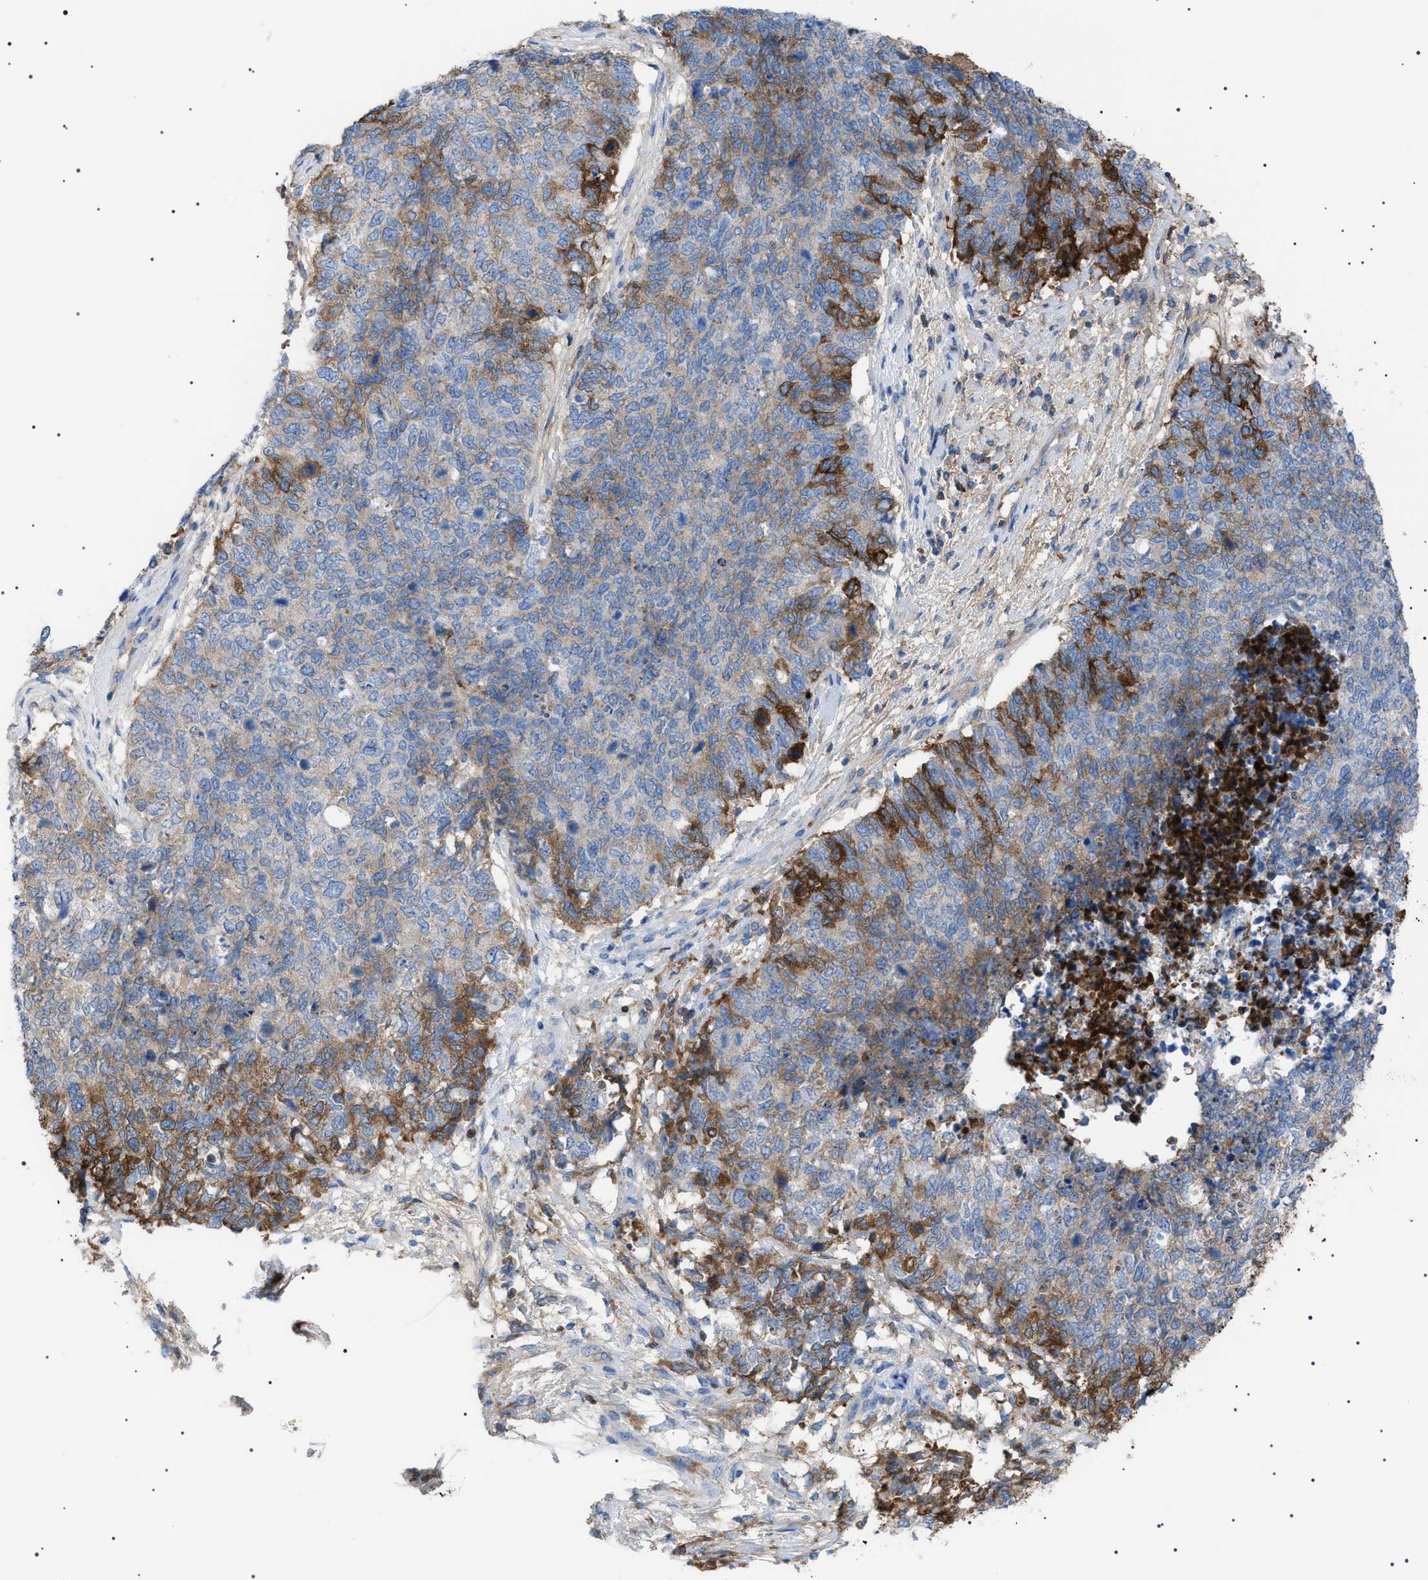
{"staining": {"intensity": "weak", "quantity": "25%-75%", "location": "cytoplasmic/membranous"}, "tissue": "cervical cancer", "cell_type": "Tumor cells", "image_type": "cancer", "snomed": [{"axis": "morphology", "description": "Squamous cell carcinoma, NOS"}, {"axis": "topography", "description": "Cervix"}], "caption": "There is low levels of weak cytoplasmic/membranous staining in tumor cells of cervical cancer, as demonstrated by immunohistochemical staining (brown color).", "gene": "LPA", "patient": {"sex": "female", "age": 63}}